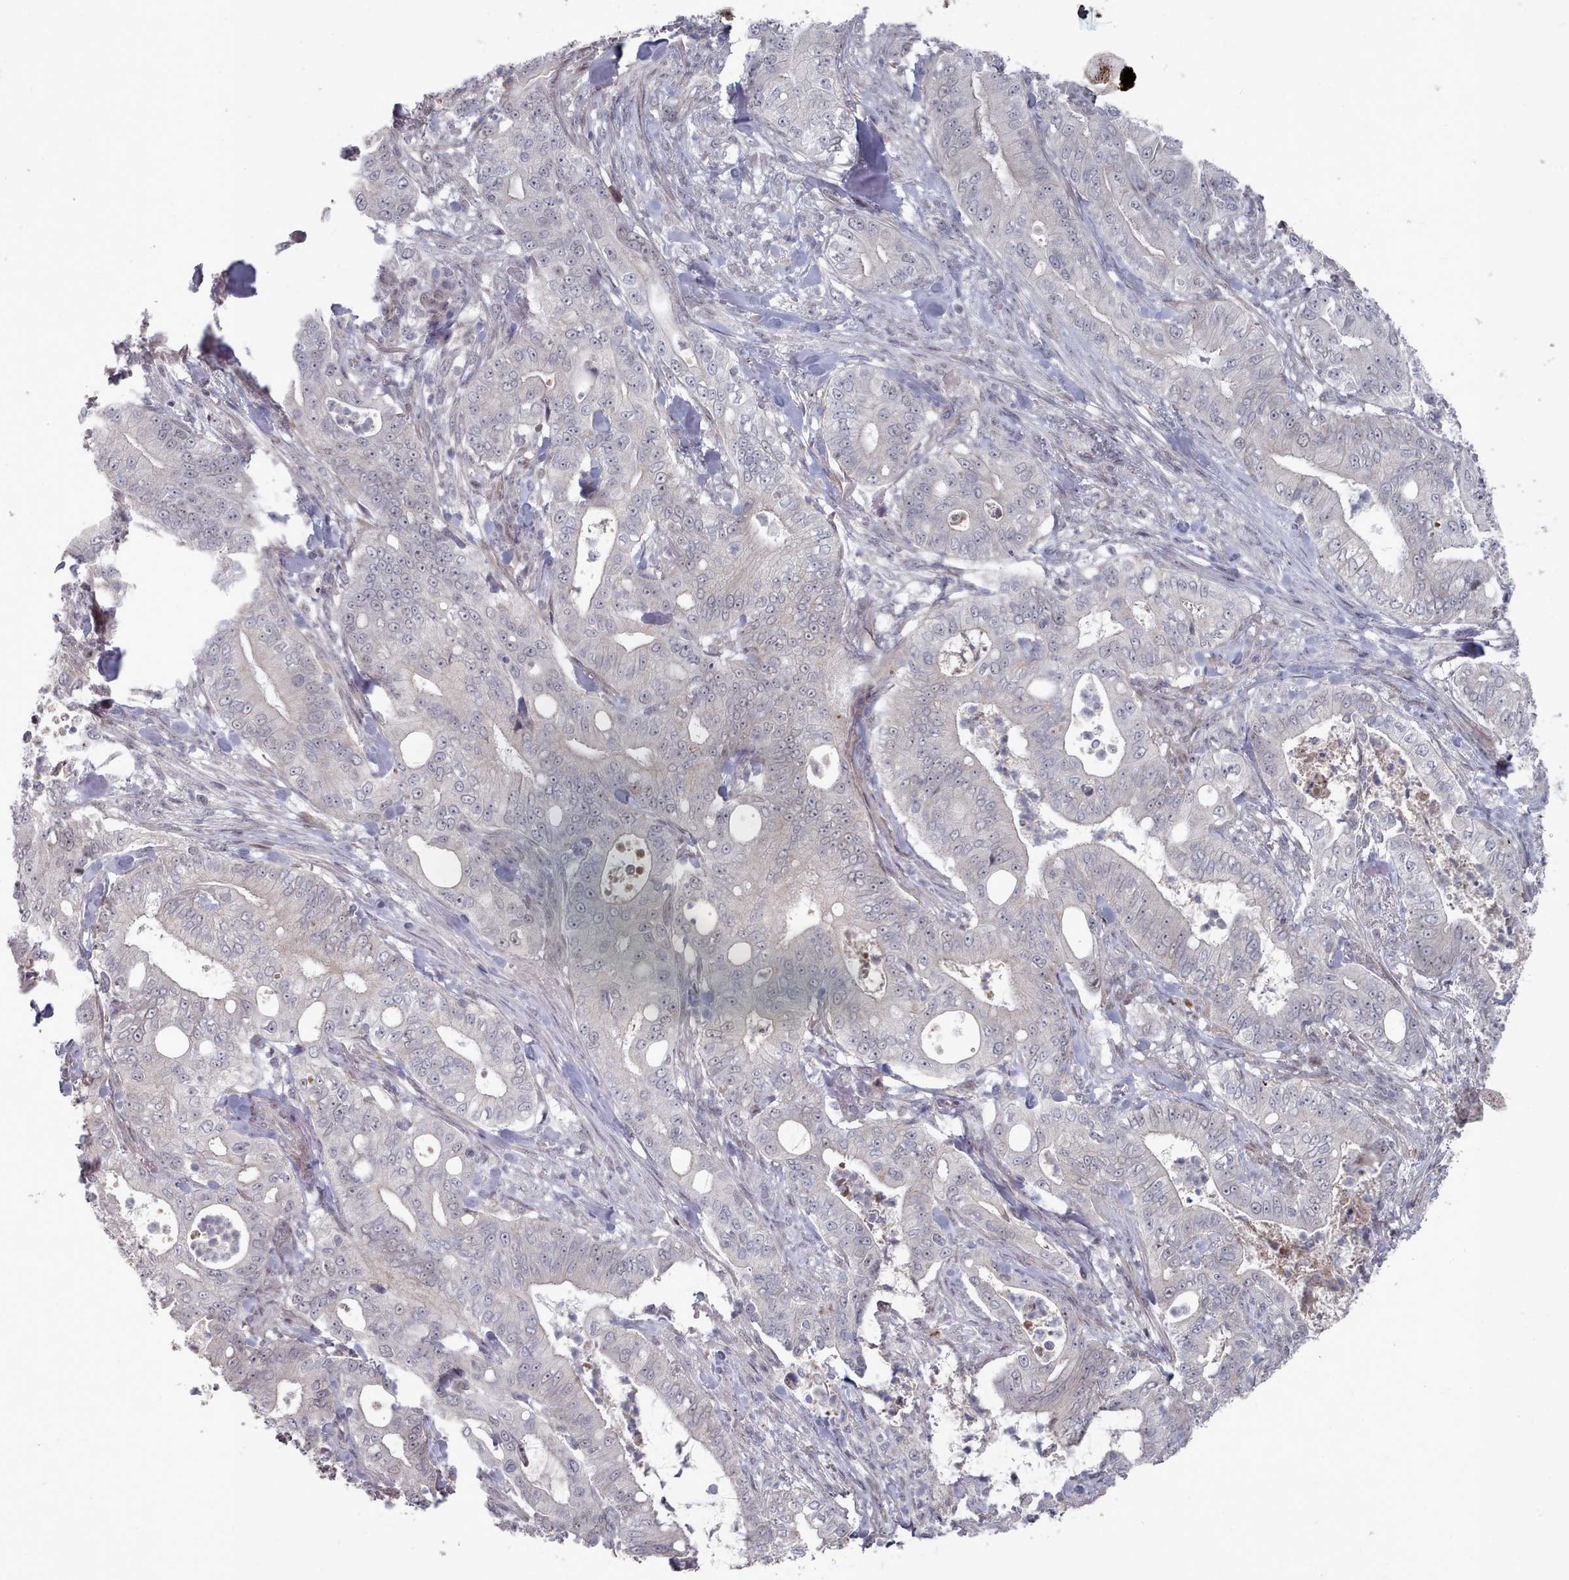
{"staining": {"intensity": "negative", "quantity": "none", "location": "none"}, "tissue": "pancreatic cancer", "cell_type": "Tumor cells", "image_type": "cancer", "snomed": [{"axis": "morphology", "description": "Adenocarcinoma, NOS"}, {"axis": "topography", "description": "Pancreas"}], "caption": "Immunohistochemical staining of adenocarcinoma (pancreatic) shows no significant expression in tumor cells. (DAB immunohistochemistry visualized using brightfield microscopy, high magnification).", "gene": "CPSF4", "patient": {"sex": "male", "age": 71}}